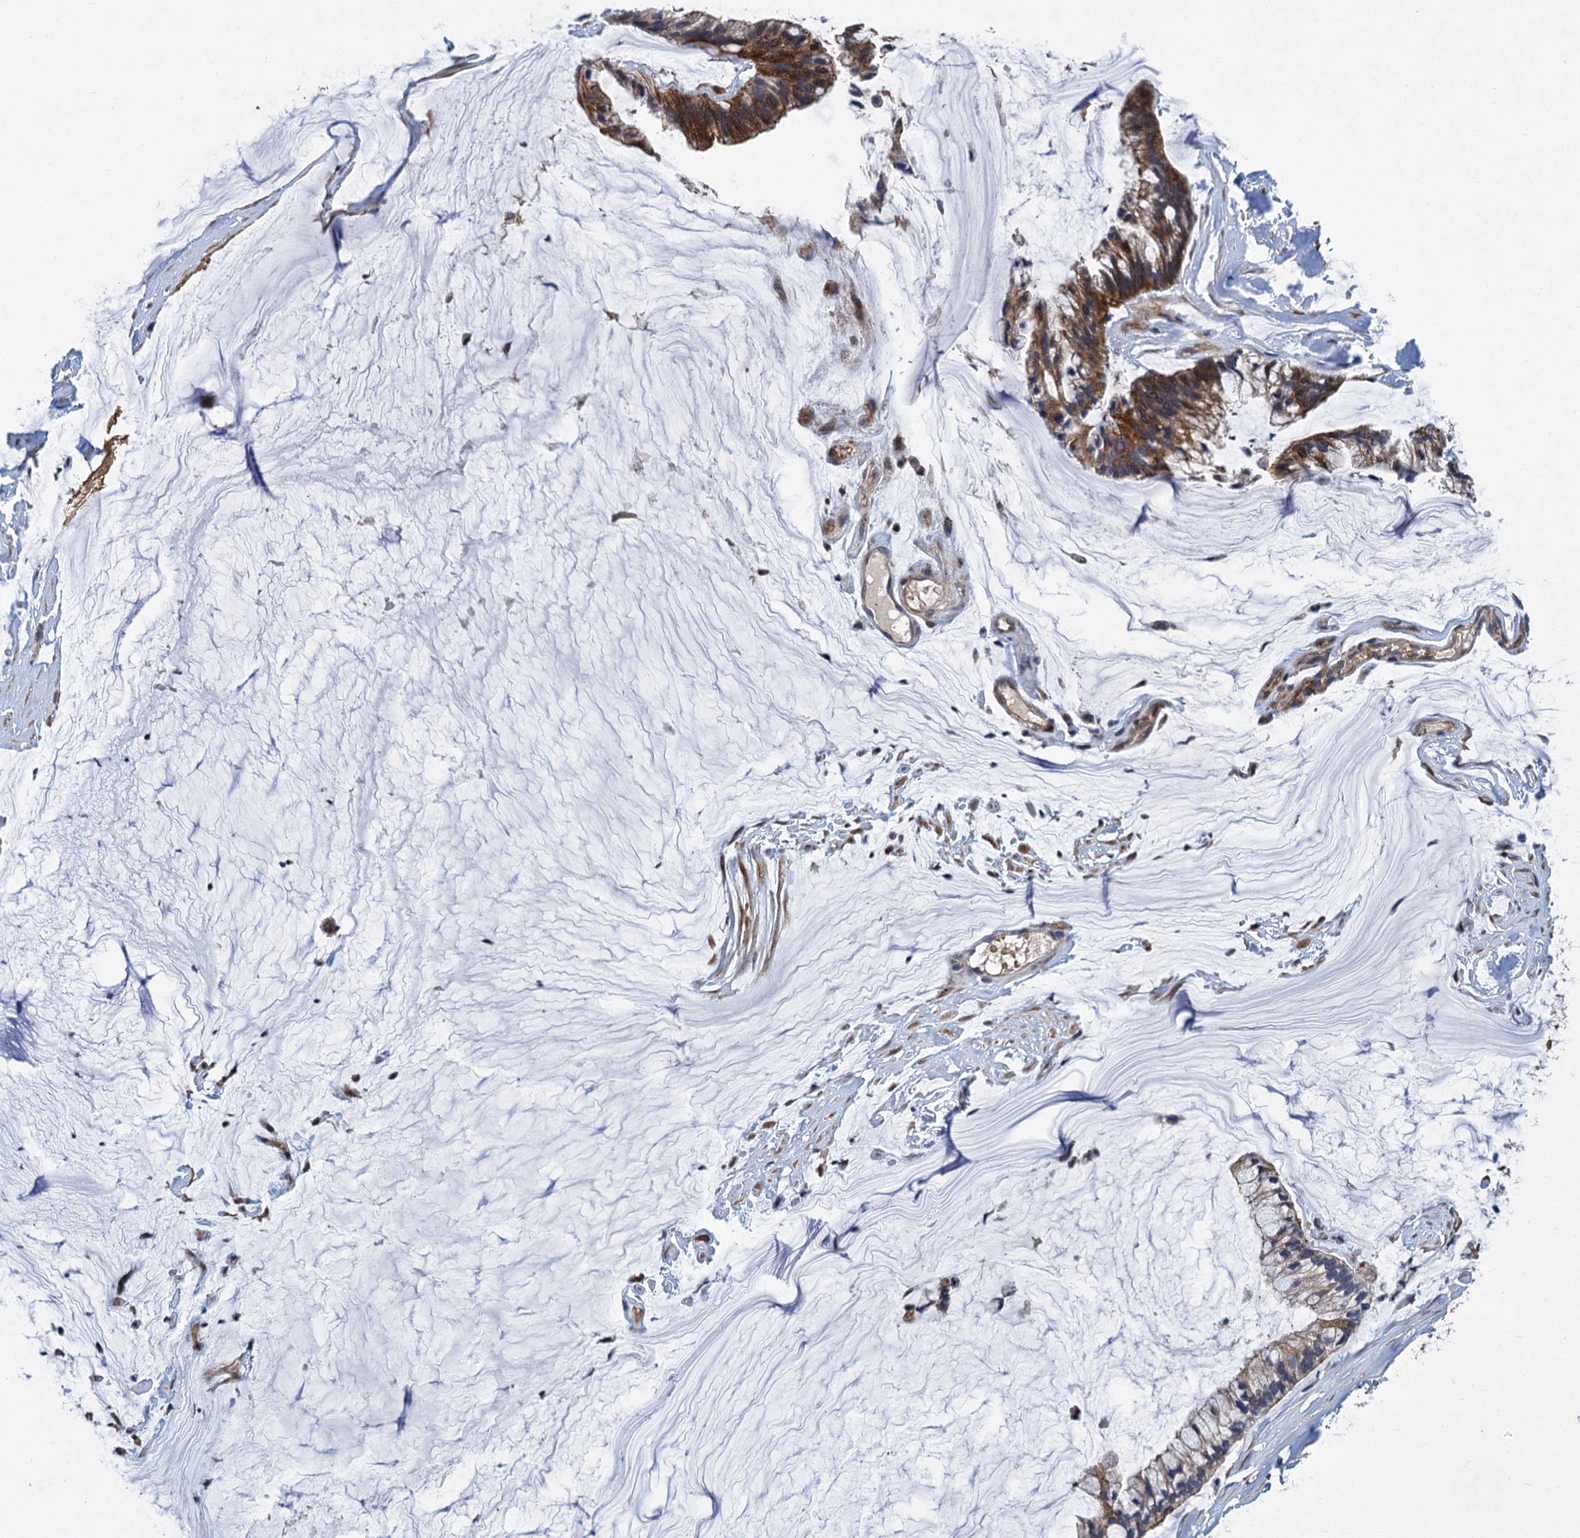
{"staining": {"intensity": "moderate", "quantity": ">75%", "location": "cytoplasmic/membranous"}, "tissue": "ovarian cancer", "cell_type": "Tumor cells", "image_type": "cancer", "snomed": [{"axis": "morphology", "description": "Cystadenocarcinoma, mucinous, NOS"}, {"axis": "topography", "description": "Ovary"}], "caption": "Ovarian mucinous cystadenocarcinoma stained with a protein marker reveals moderate staining in tumor cells.", "gene": "TRAF7", "patient": {"sex": "female", "age": 39}}